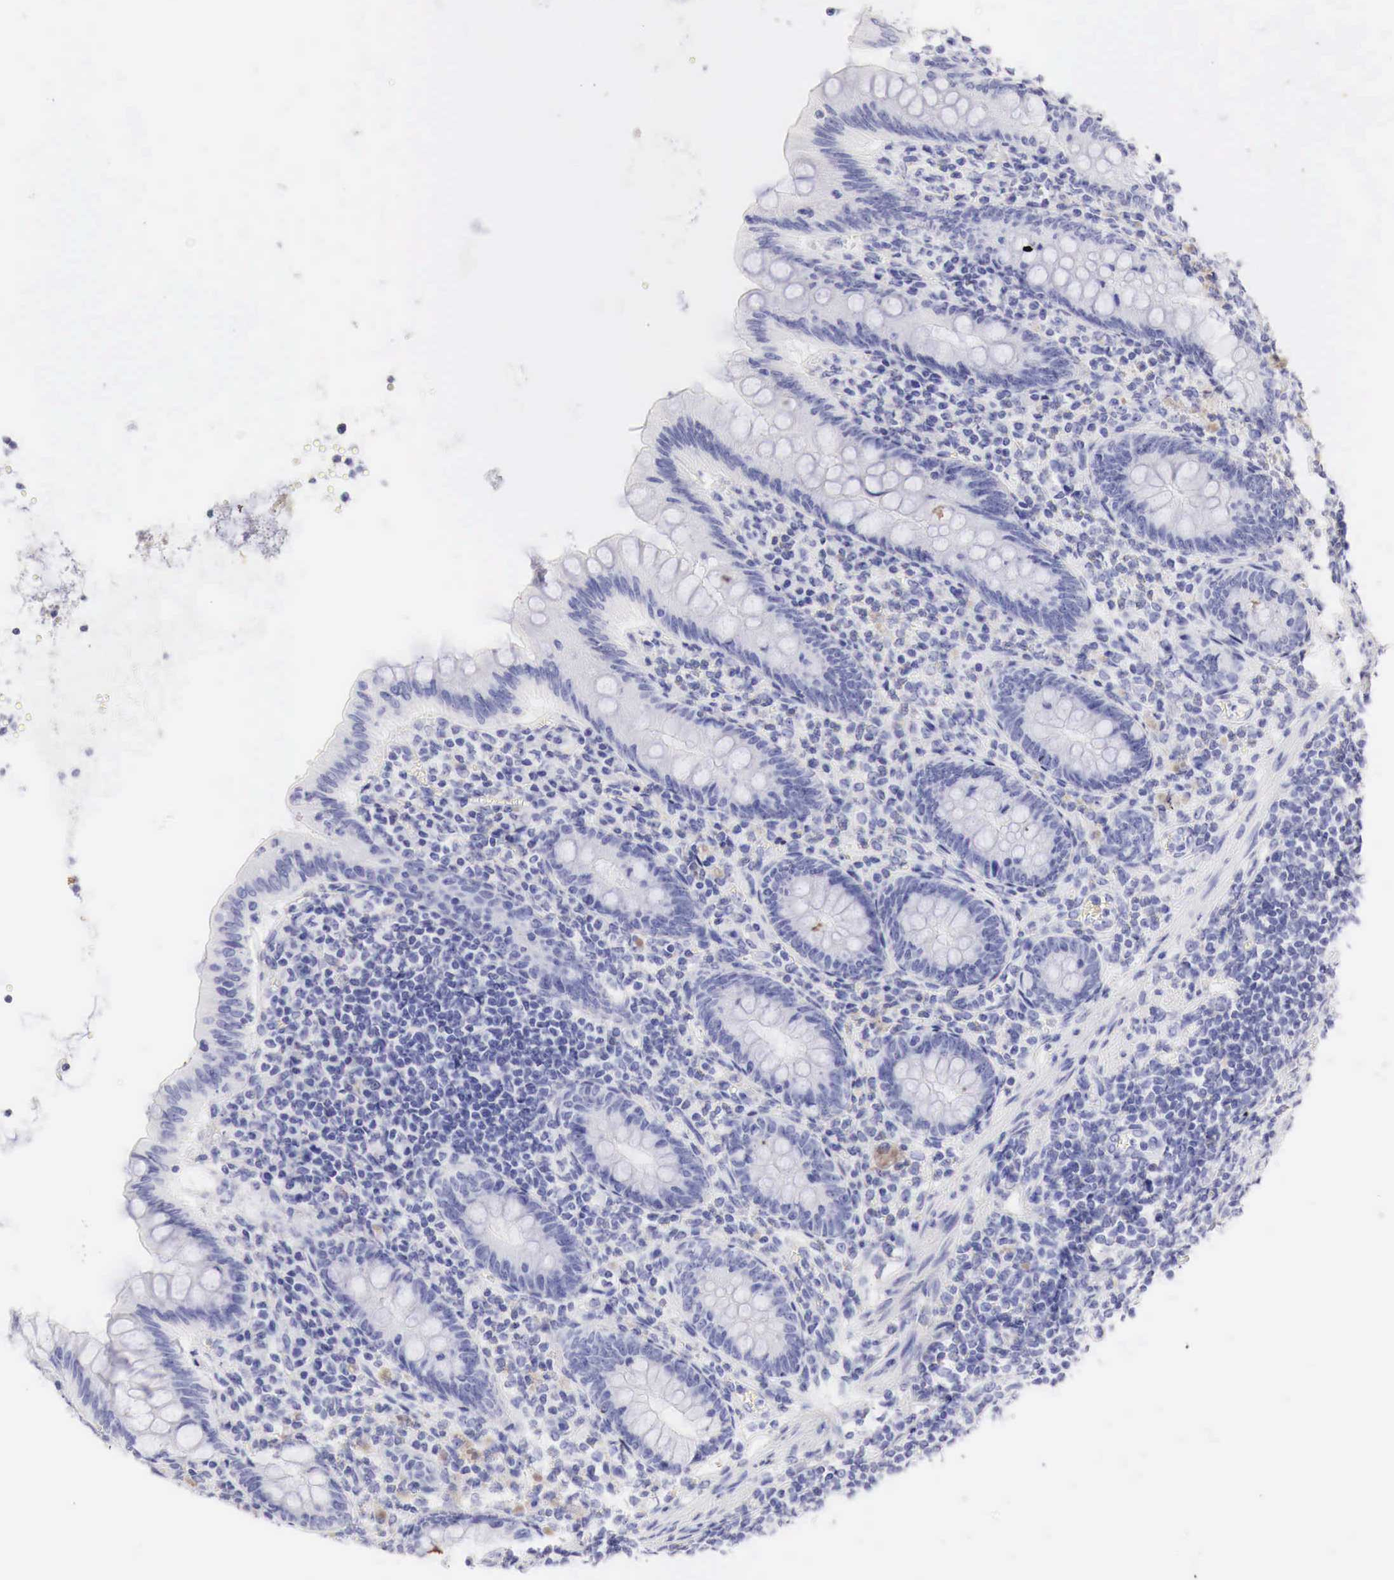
{"staining": {"intensity": "negative", "quantity": "none", "location": "none"}, "tissue": "appendix", "cell_type": "Glandular cells", "image_type": "normal", "snomed": [{"axis": "morphology", "description": "Normal tissue, NOS"}, {"axis": "topography", "description": "Appendix"}], "caption": "The micrograph exhibits no significant staining in glandular cells of appendix. The staining was performed using DAB to visualize the protein expression in brown, while the nuclei were stained in blue with hematoxylin (Magnification: 20x).", "gene": "CDKN2A", "patient": {"sex": "female", "age": 34}}